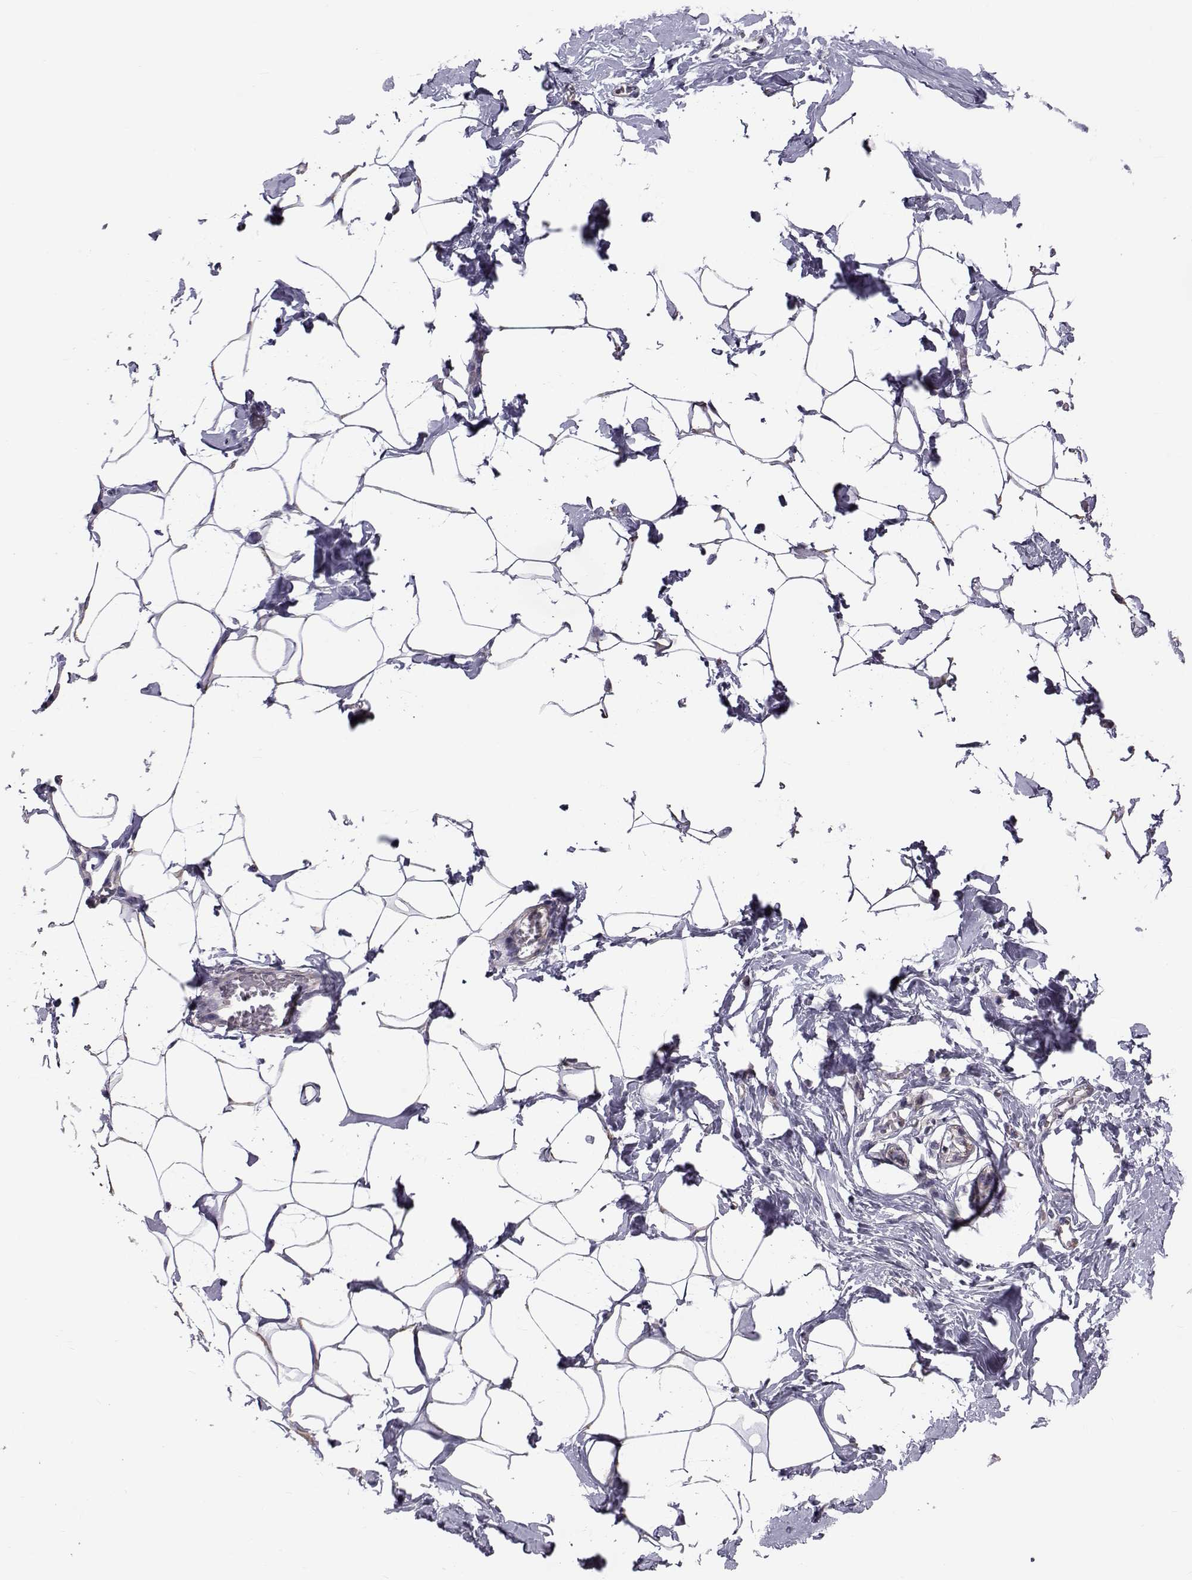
{"staining": {"intensity": "negative", "quantity": "none", "location": "none"}, "tissue": "breast", "cell_type": "Adipocytes", "image_type": "normal", "snomed": [{"axis": "morphology", "description": "Normal tissue, NOS"}, {"axis": "morphology", "description": "Lobular carcinoma, in situ"}, {"axis": "topography", "description": "Breast"}], "caption": "DAB (3,3'-diaminobenzidine) immunohistochemical staining of normal human breast shows no significant staining in adipocytes.", "gene": "LRRC27", "patient": {"sex": "female", "age": 35}}